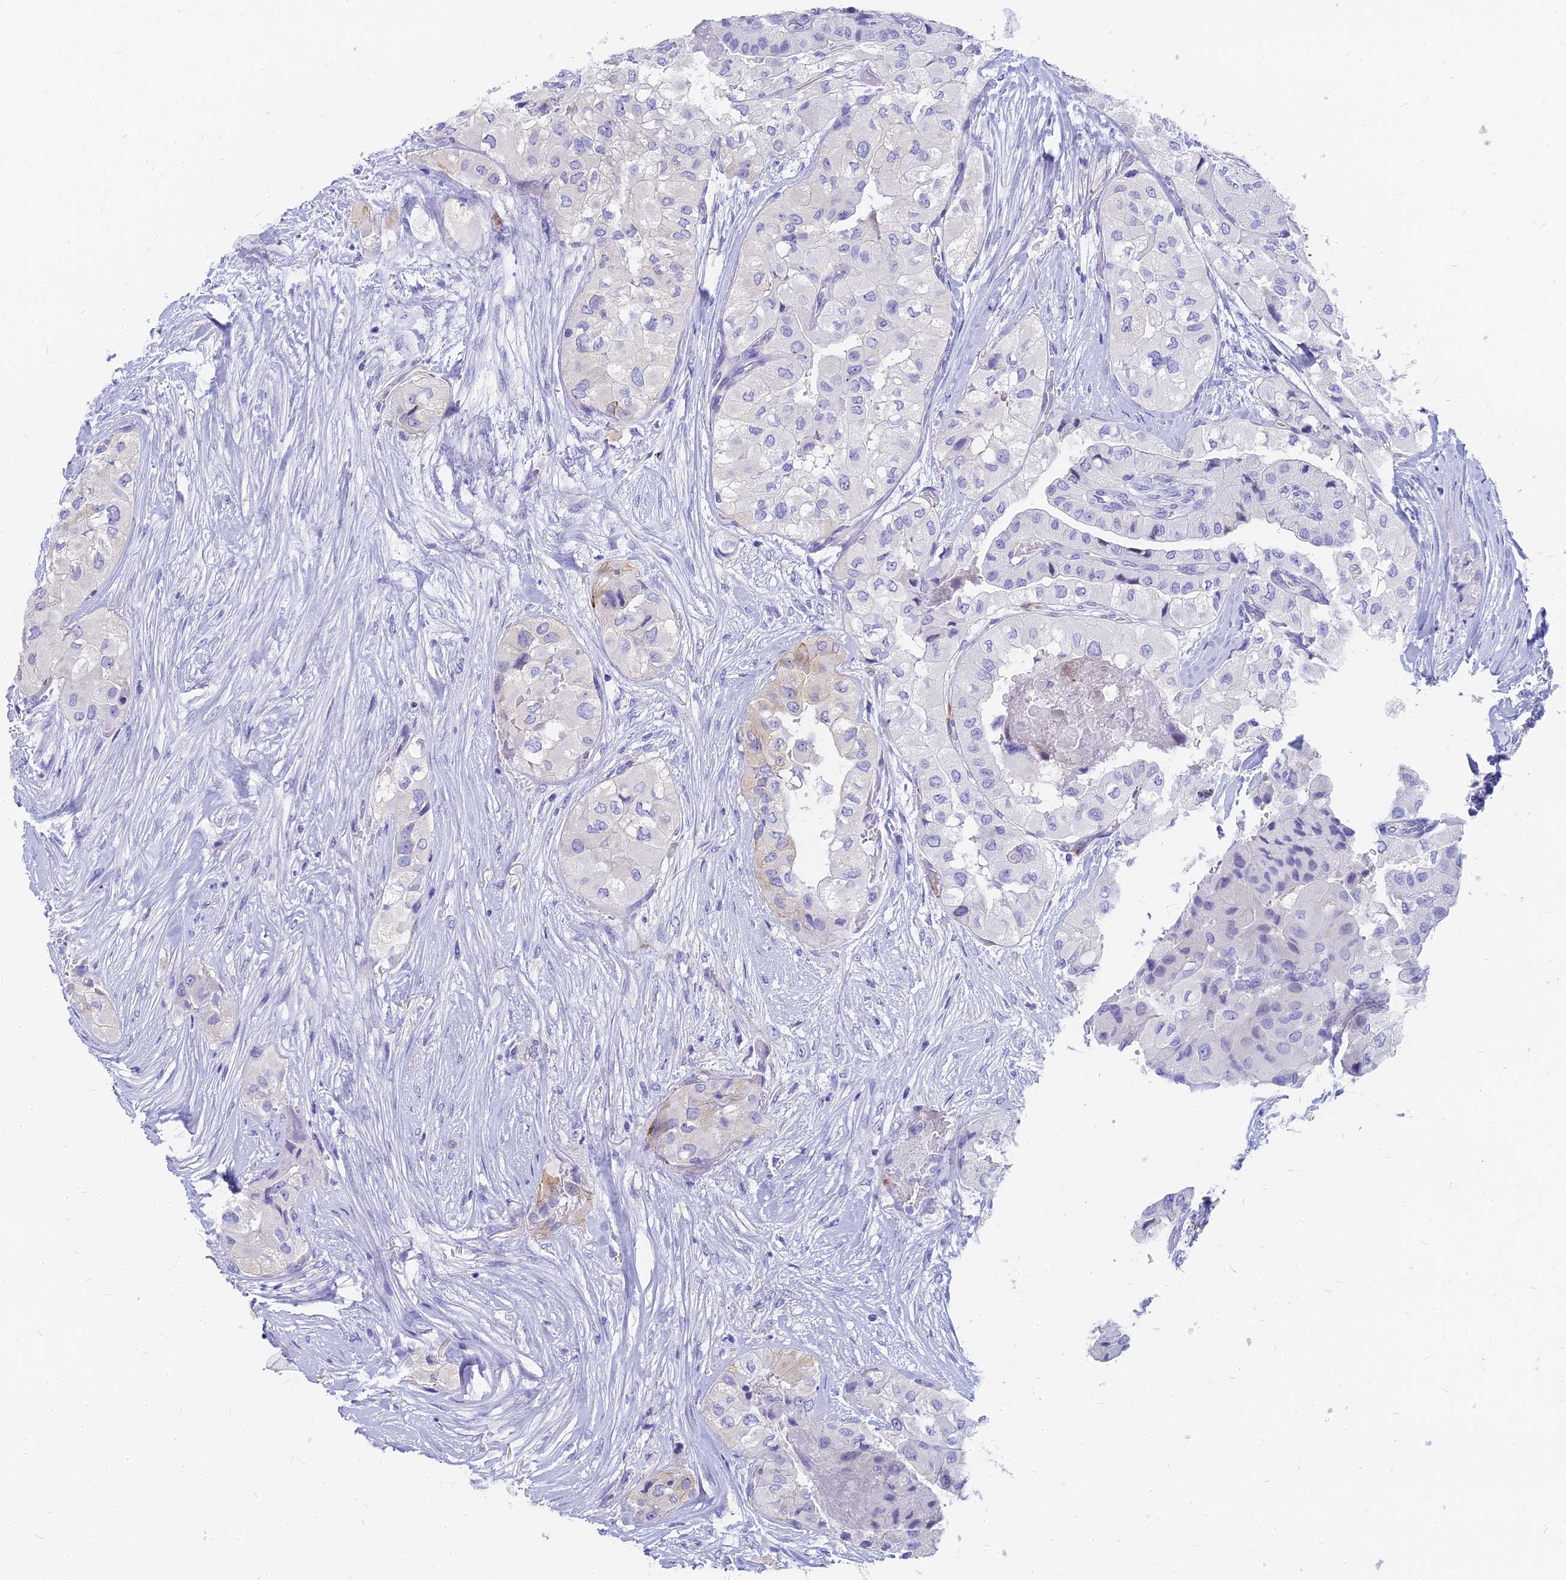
{"staining": {"intensity": "weak", "quantity": "<25%", "location": "cytoplasmic/membranous"}, "tissue": "thyroid cancer", "cell_type": "Tumor cells", "image_type": "cancer", "snomed": [{"axis": "morphology", "description": "Papillary adenocarcinoma, NOS"}, {"axis": "topography", "description": "Thyroid gland"}], "caption": "Immunohistochemistry histopathology image of neoplastic tissue: papillary adenocarcinoma (thyroid) stained with DAB (3,3'-diaminobenzidine) reveals no significant protein expression in tumor cells. Brightfield microscopy of immunohistochemistry stained with DAB (3,3'-diaminobenzidine) (brown) and hematoxylin (blue), captured at high magnification.", "gene": "SLC36A2", "patient": {"sex": "female", "age": 59}}